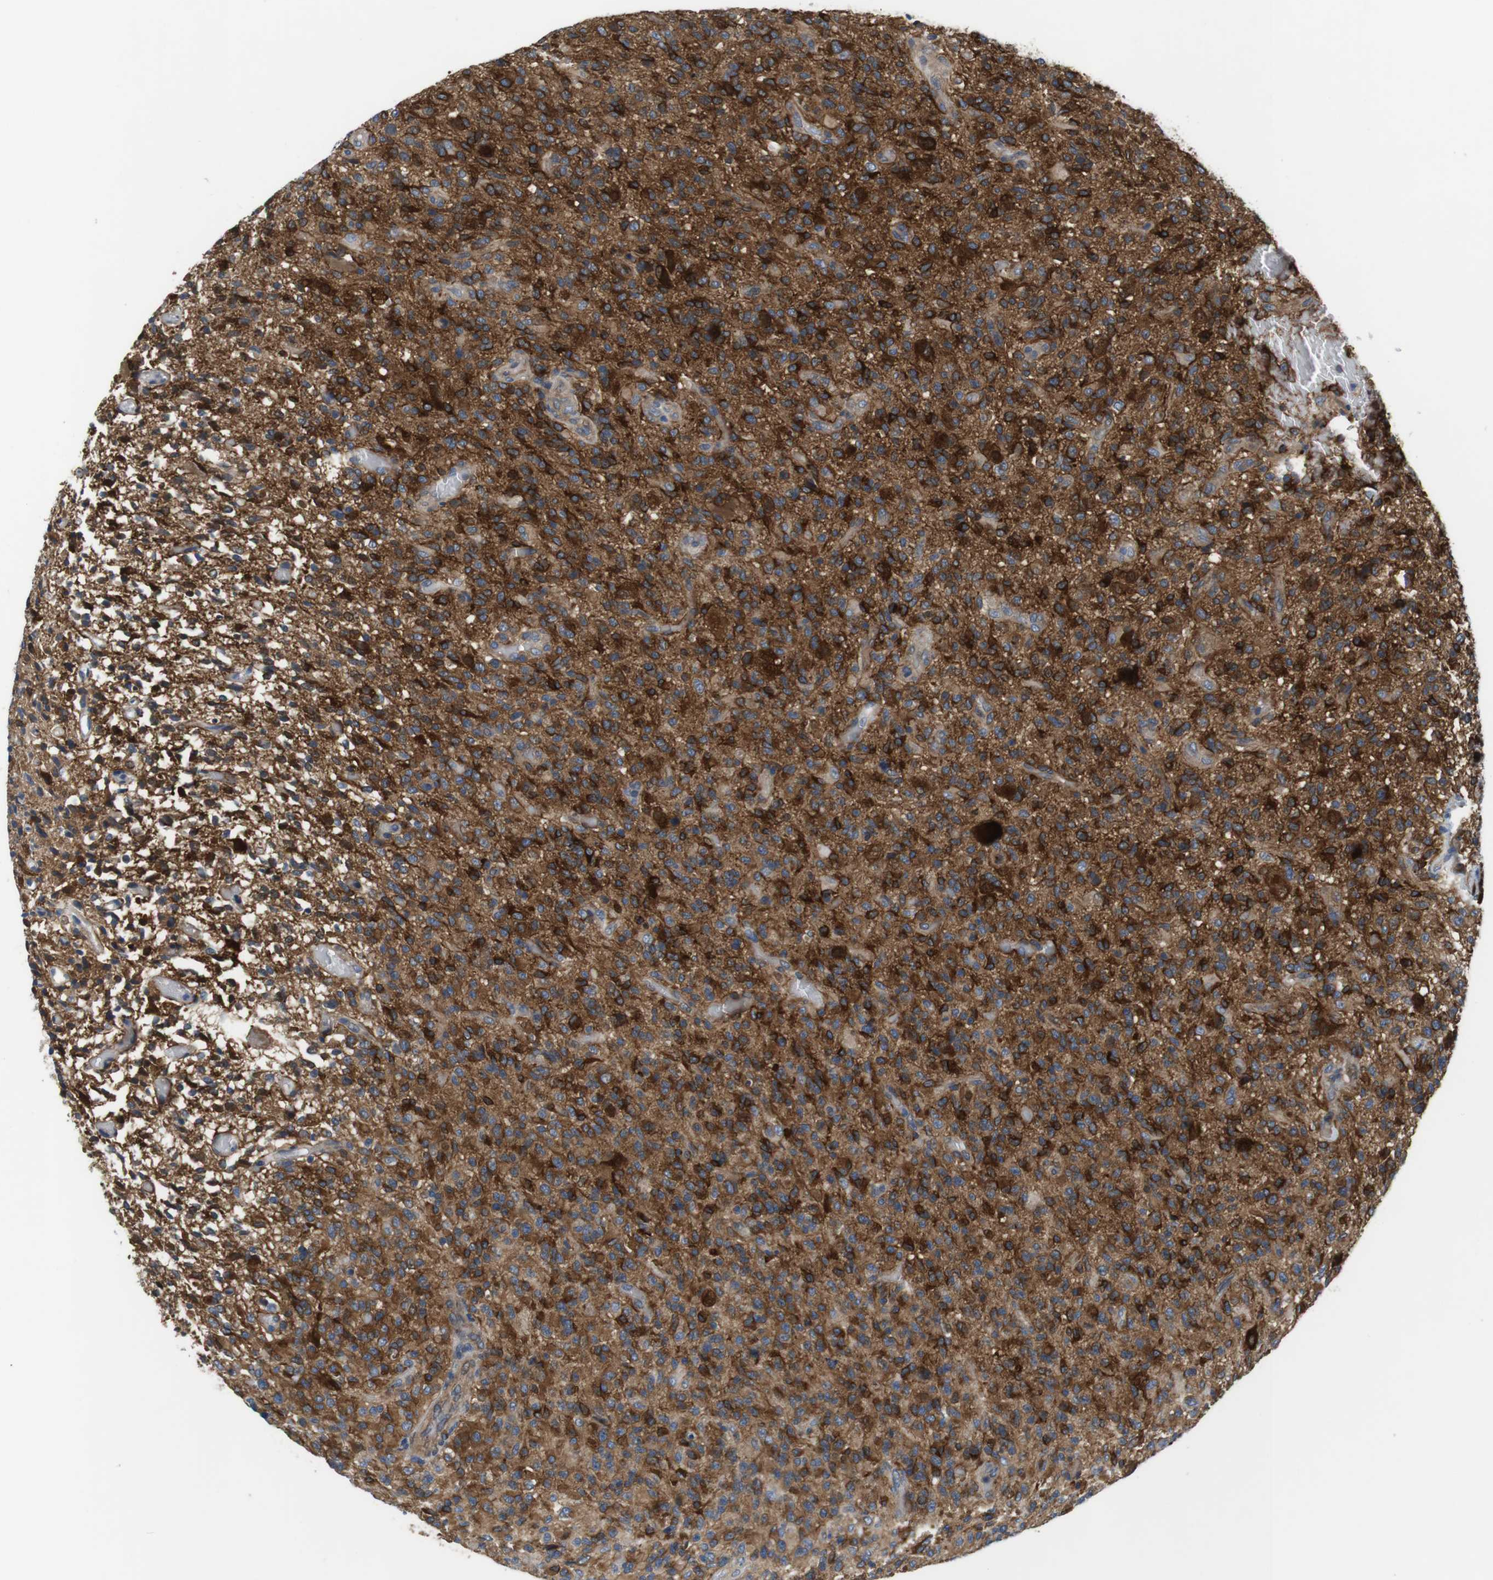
{"staining": {"intensity": "strong", "quantity": ">75%", "location": "cytoplasmic/membranous"}, "tissue": "glioma", "cell_type": "Tumor cells", "image_type": "cancer", "snomed": [{"axis": "morphology", "description": "Glioma, malignant, High grade"}, {"axis": "topography", "description": "Brain"}], "caption": "Tumor cells reveal high levels of strong cytoplasmic/membranous positivity in approximately >75% of cells in human glioma.", "gene": "DCLK1", "patient": {"sex": "male", "age": 71}}